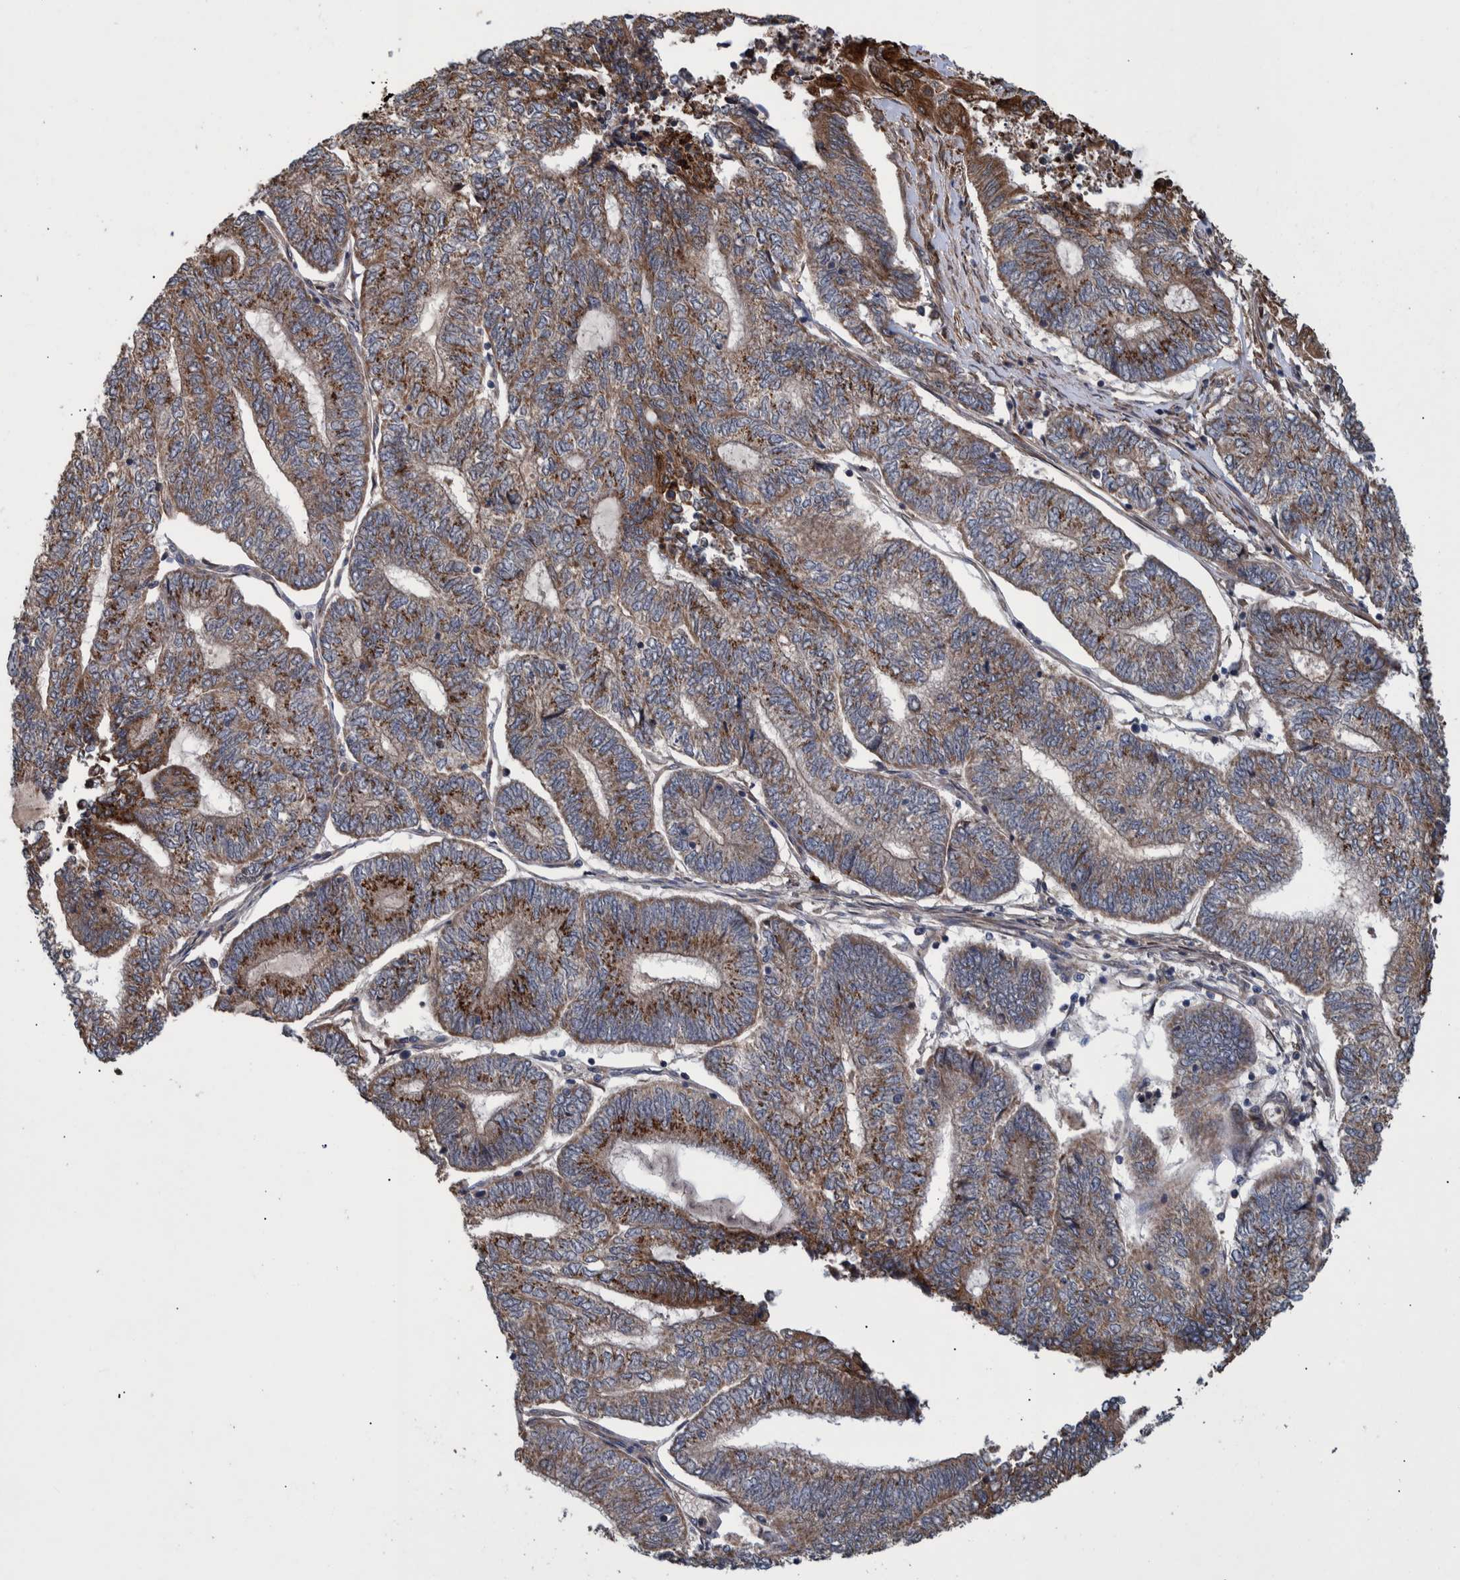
{"staining": {"intensity": "moderate", "quantity": "25%-75%", "location": "cytoplasmic/membranous"}, "tissue": "endometrial cancer", "cell_type": "Tumor cells", "image_type": "cancer", "snomed": [{"axis": "morphology", "description": "Adenocarcinoma, NOS"}, {"axis": "topography", "description": "Uterus"}, {"axis": "topography", "description": "Endometrium"}], "caption": "Protein expression analysis of human endometrial adenocarcinoma reveals moderate cytoplasmic/membranous staining in approximately 25%-75% of tumor cells. (DAB IHC with brightfield microscopy, high magnification).", "gene": "B3GNTL1", "patient": {"sex": "female", "age": 70}}